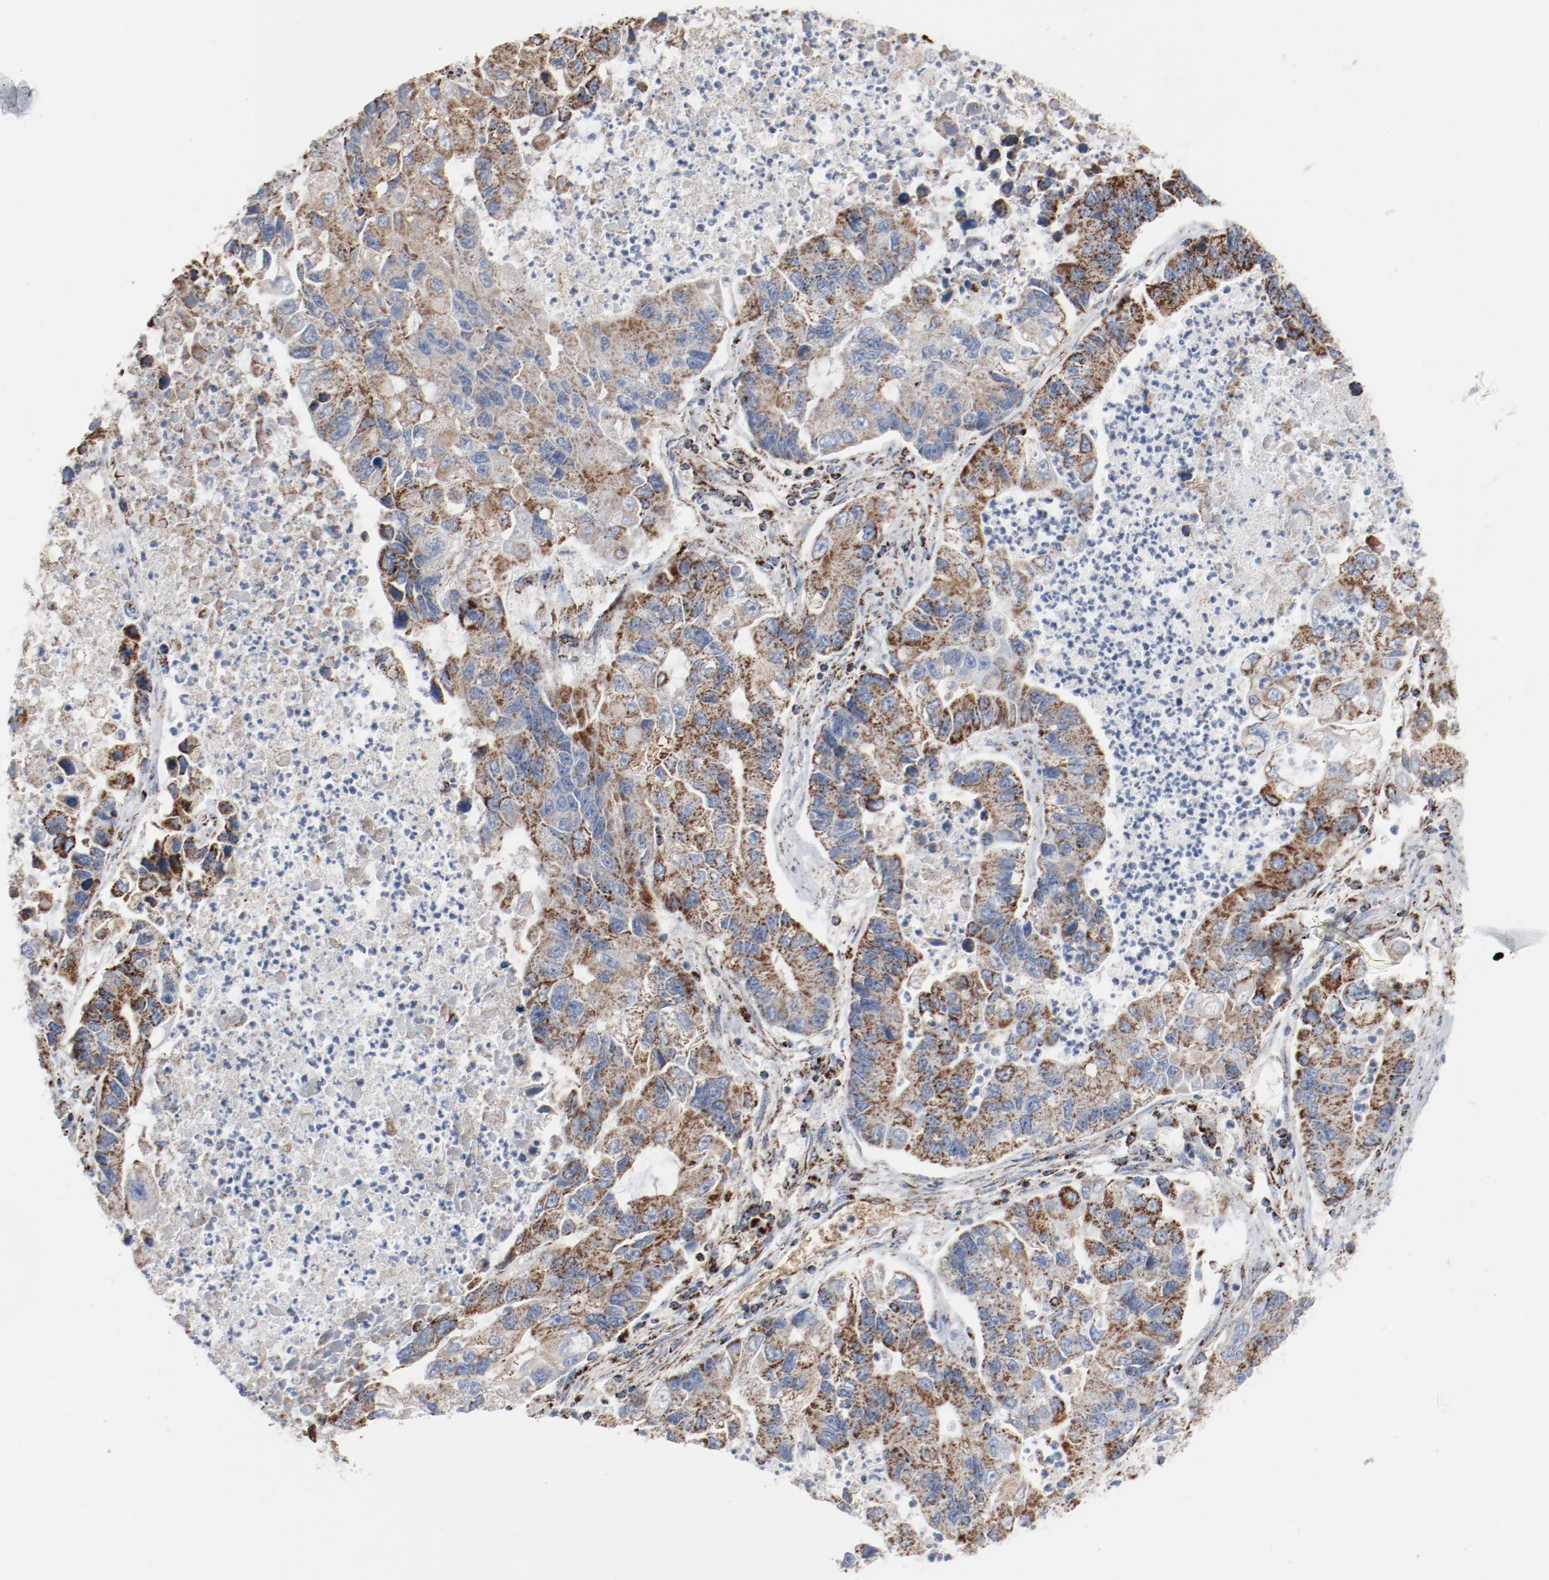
{"staining": {"intensity": "moderate", "quantity": ">75%", "location": "cytoplasmic/membranous"}, "tissue": "lung cancer", "cell_type": "Tumor cells", "image_type": "cancer", "snomed": [{"axis": "morphology", "description": "Adenocarcinoma, NOS"}, {"axis": "topography", "description": "Lung"}], "caption": "Lung adenocarcinoma stained for a protein reveals moderate cytoplasmic/membranous positivity in tumor cells.", "gene": "NDUFB8", "patient": {"sex": "female", "age": 51}}